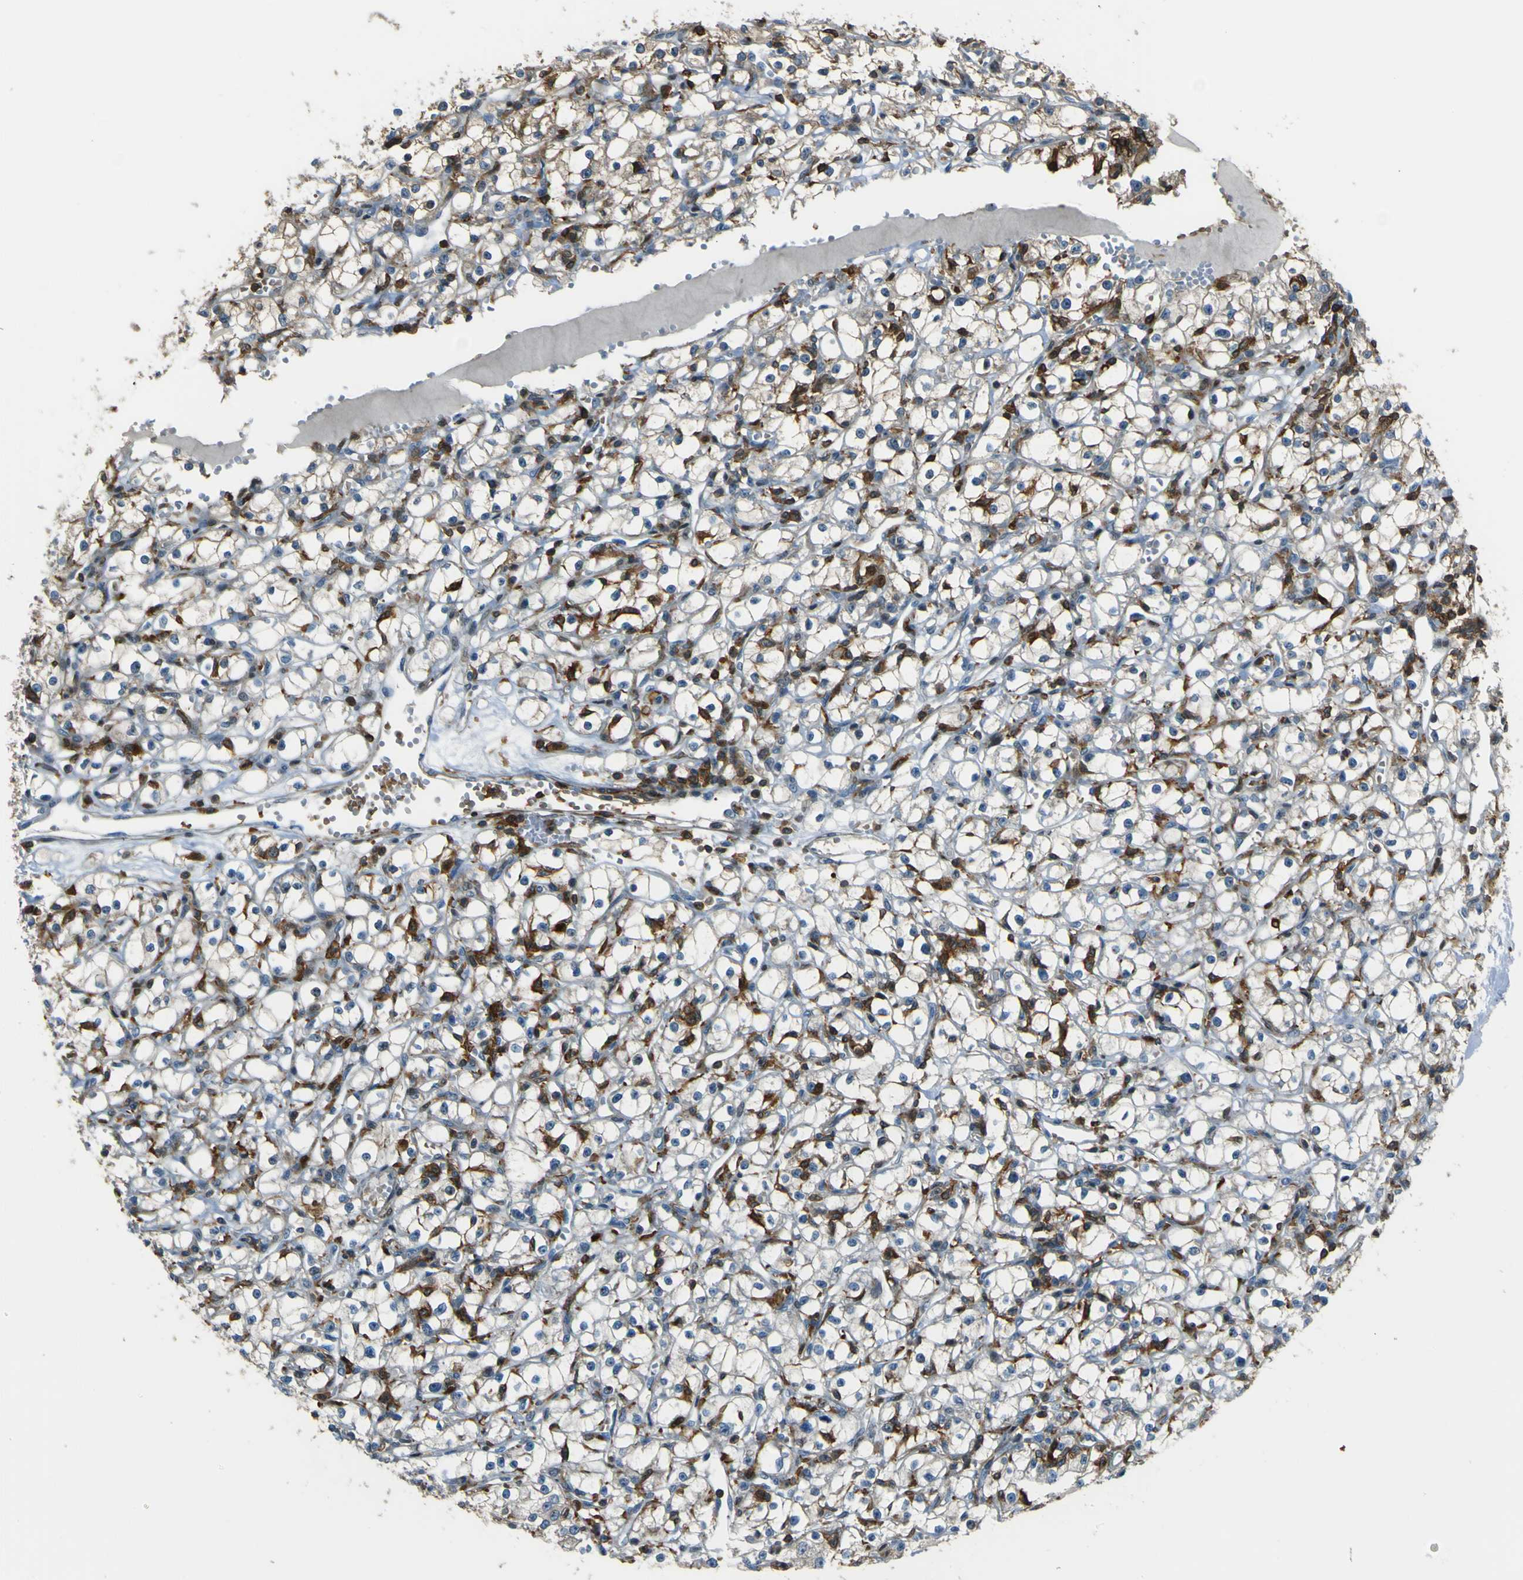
{"staining": {"intensity": "negative", "quantity": "none", "location": "none"}, "tissue": "renal cancer", "cell_type": "Tumor cells", "image_type": "cancer", "snomed": [{"axis": "morphology", "description": "Adenocarcinoma, NOS"}, {"axis": "topography", "description": "Kidney"}], "caption": "The immunohistochemistry histopathology image has no significant positivity in tumor cells of renal cancer tissue. (DAB (3,3'-diaminobenzidine) immunohistochemistry (IHC) visualized using brightfield microscopy, high magnification).", "gene": "PCDHB5", "patient": {"sex": "male", "age": 56}}